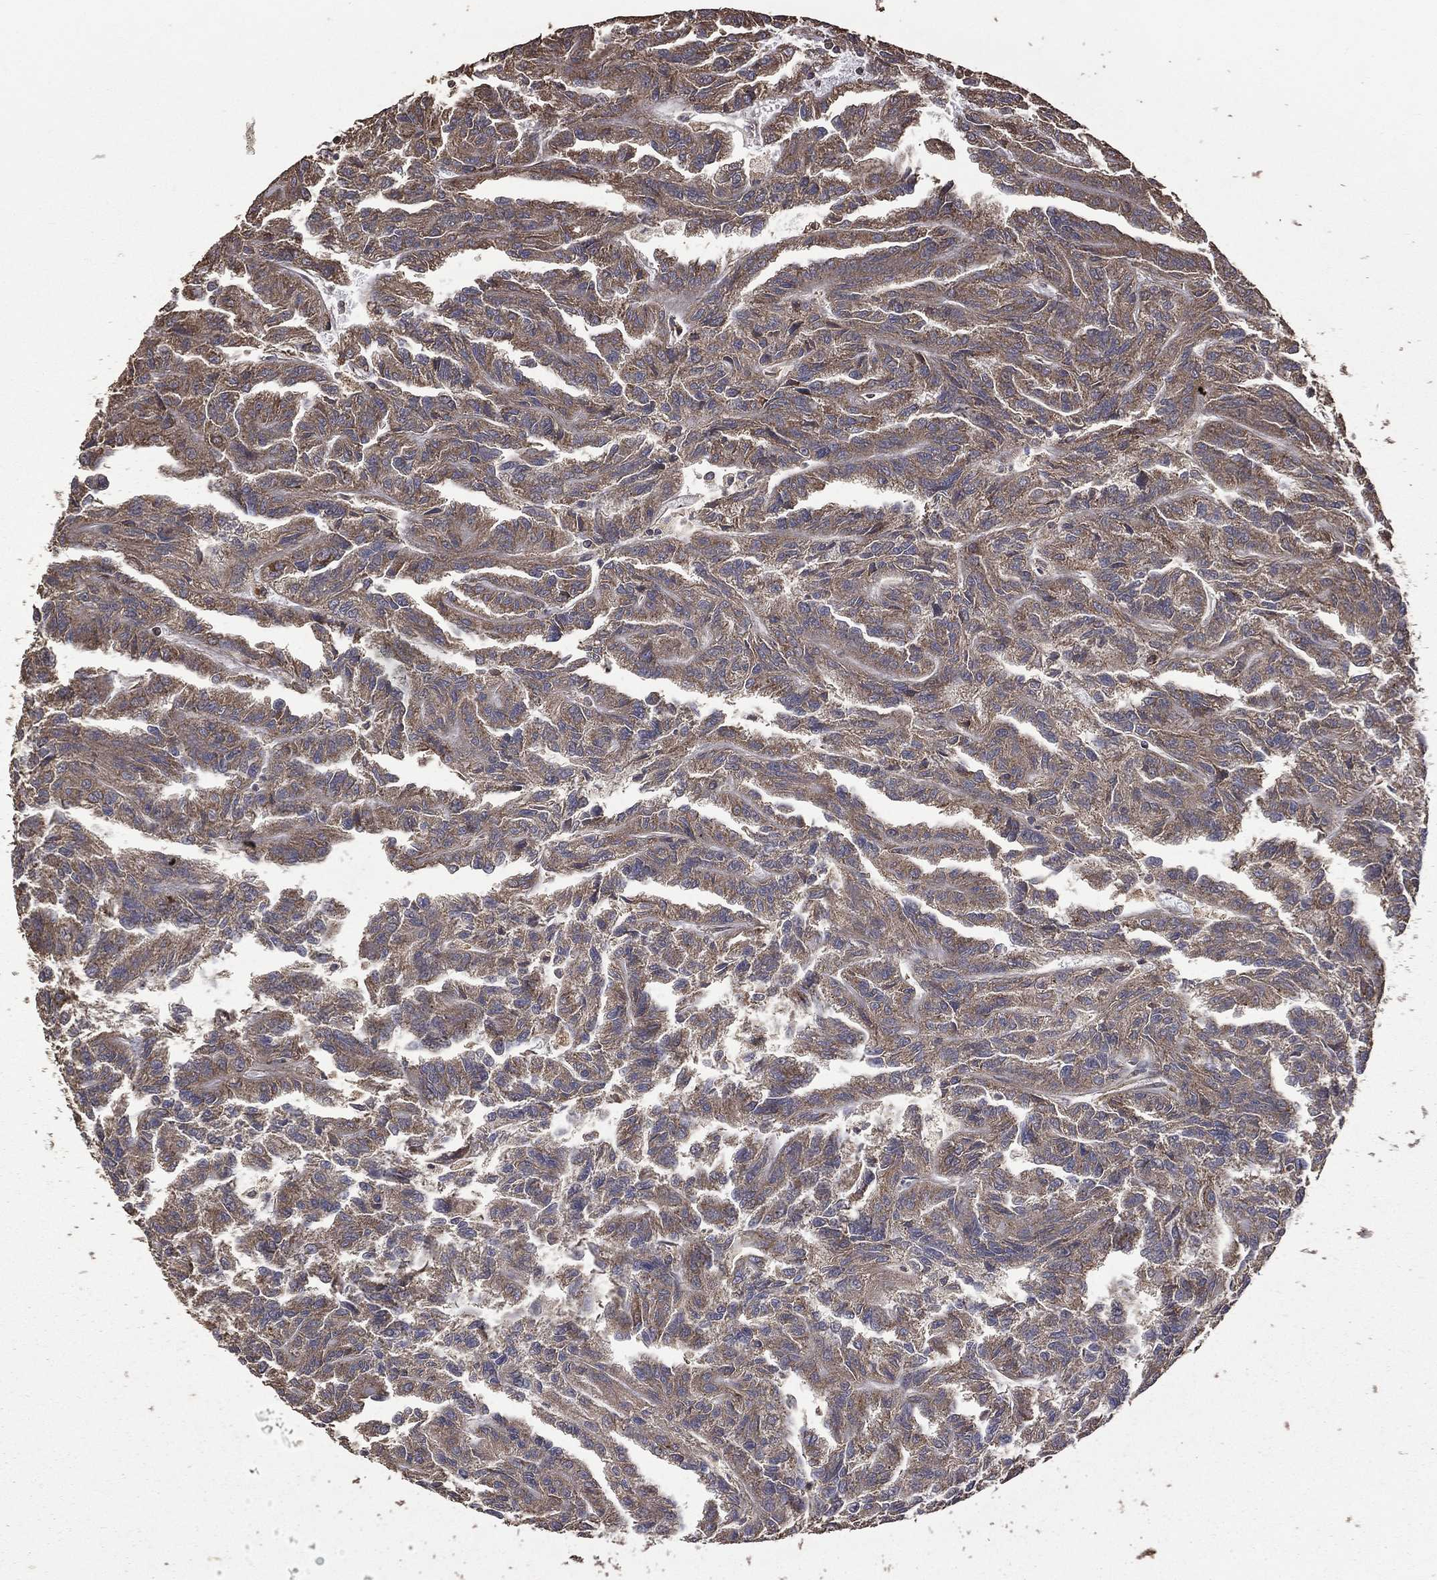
{"staining": {"intensity": "moderate", "quantity": ">75%", "location": "cytoplasmic/membranous"}, "tissue": "renal cancer", "cell_type": "Tumor cells", "image_type": "cancer", "snomed": [{"axis": "morphology", "description": "Adenocarcinoma, NOS"}, {"axis": "topography", "description": "Kidney"}], "caption": "Renal cancer (adenocarcinoma) was stained to show a protein in brown. There is medium levels of moderate cytoplasmic/membranous expression in approximately >75% of tumor cells. (brown staining indicates protein expression, while blue staining denotes nuclei).", "gene": "METTL27", "patient": {"sex": "male", "age": 79}}